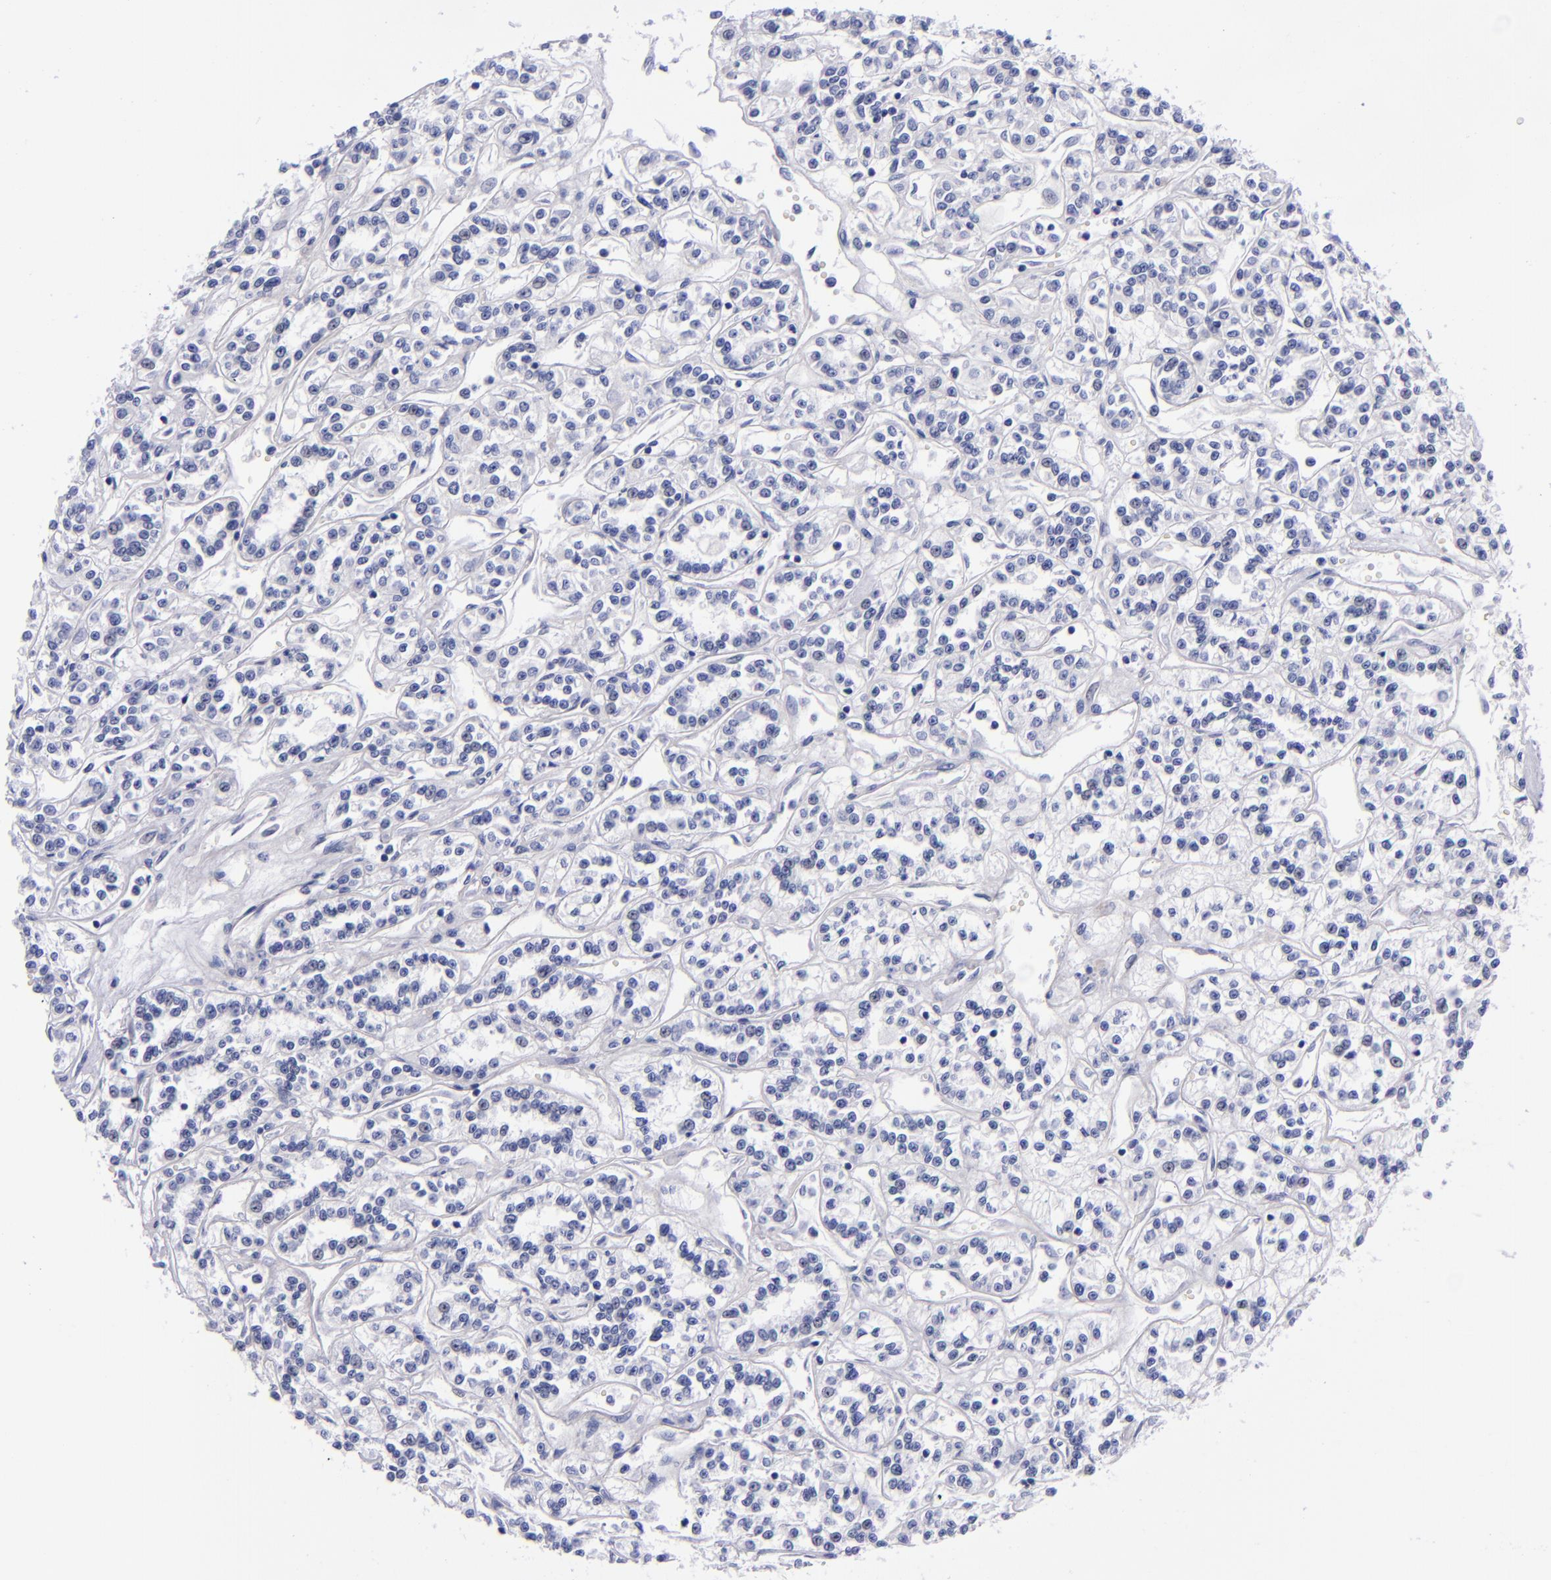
{"staining": {"intensity": "negative", "quantity": "none", "location": "none"}, "tissue": "renal cancer", "cell_type": "Tumor cells", "image_type": "cancer", "snomed": [{"axis": "morphology", "description": "Adenocarcinoma, NOS"}, {"axis": "topography", "description": "Kidney"}], "caption": "A high-resolution image shows immunohistochemistry staining of renal cancer, which exhibits no significant positivity in tumor cells.", "gene": "MCM7", "patient": {"sex": "female", "age": 76}}